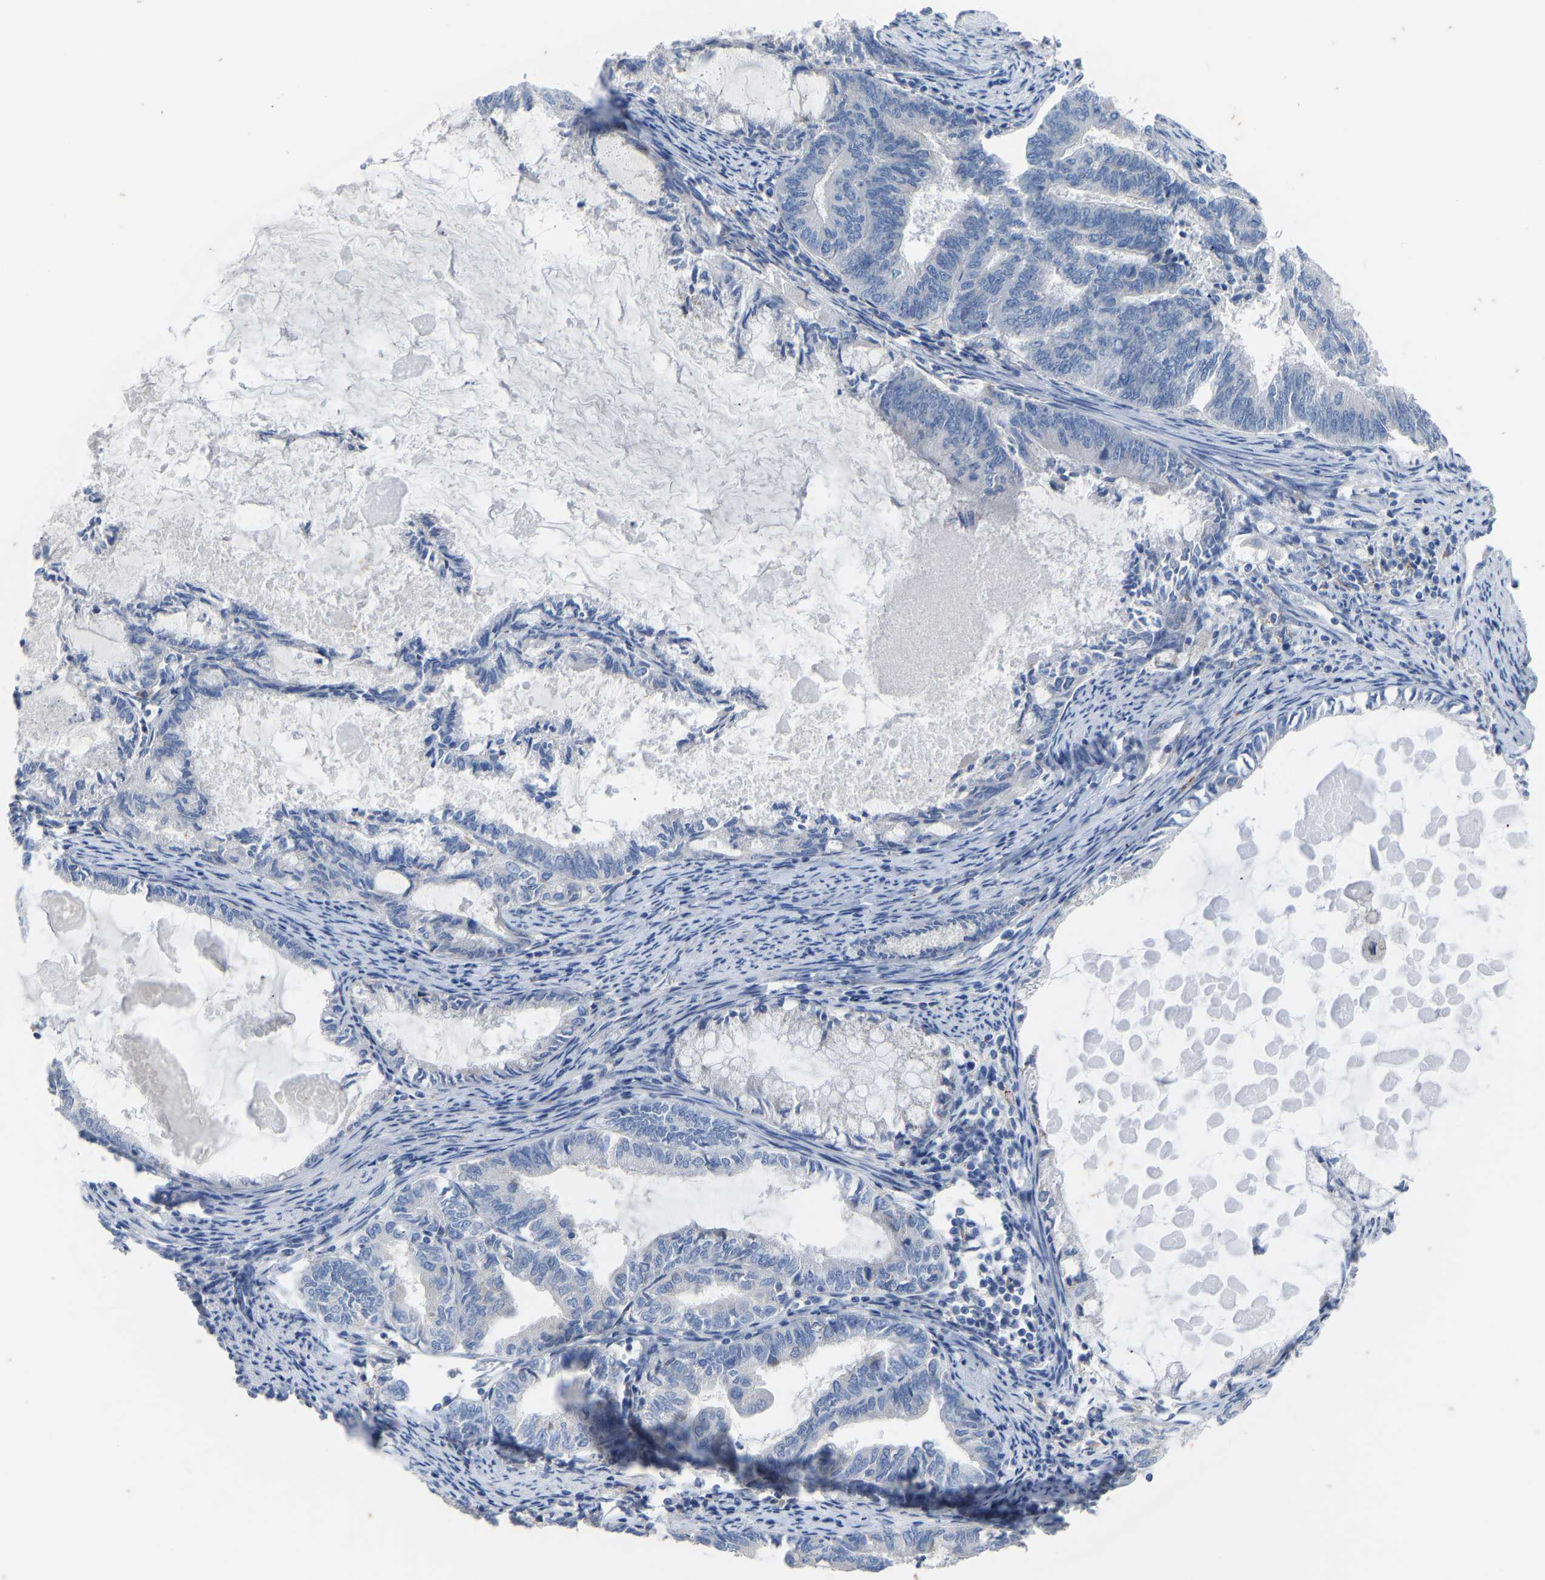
{"staining": {"intensity": "negative", "quantity": "none", "location": "none"}, "tissue": "endometrial cancer", "cell_type": "Tumor cells", "image_type": "cancer", "snomed": [{"axis": "morphology", "description": "Adenocarcinoma, NOS"}, {"axis": "topography", "description": "Endometrium"}], "caption": "The immunohistochemistry (IHC) image has no significant positivity in tumor cells of adenocarcinoma (endometrial) tissue.", "gene": "OLIG2", "patient": {"sex": "female", "age": 86}}